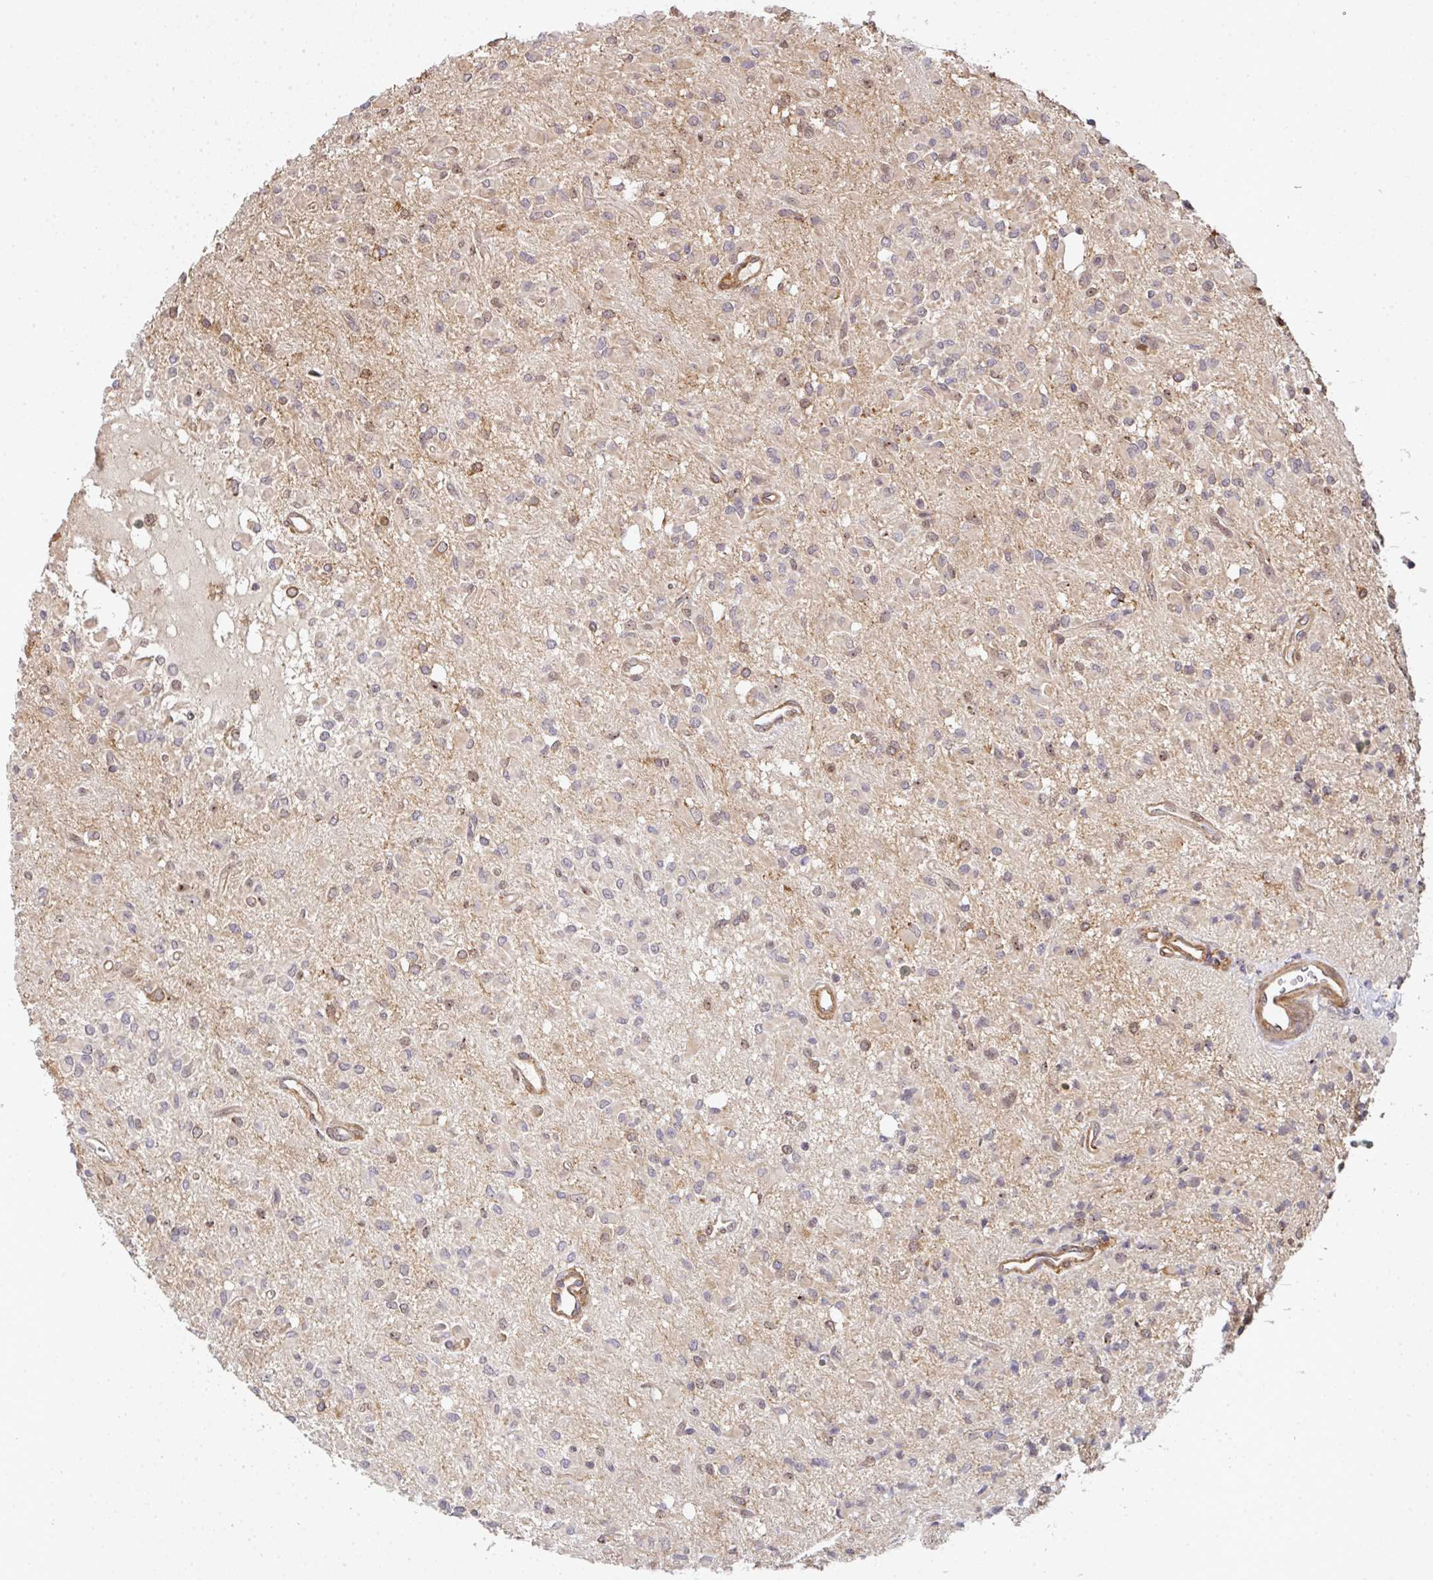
{"staining": {"intensity": "weak", "quantity": "<25%", "location": "cytoplasmic/membranous"}, "tissue": "glioma", "cell_type": "Tumor cells", "image_type": "cancer", "snomed": [{"axis": "morphology", "description": "Glioma, malignant, Low grade"}, {"axis": "topography", "description": "Brain"}], "caption": "Glioma was stained to show a protein in brown. There is no significant expression in tumor cells.", "gene": "SIMC1", "patient": {"sex": "female", "age": 33}}